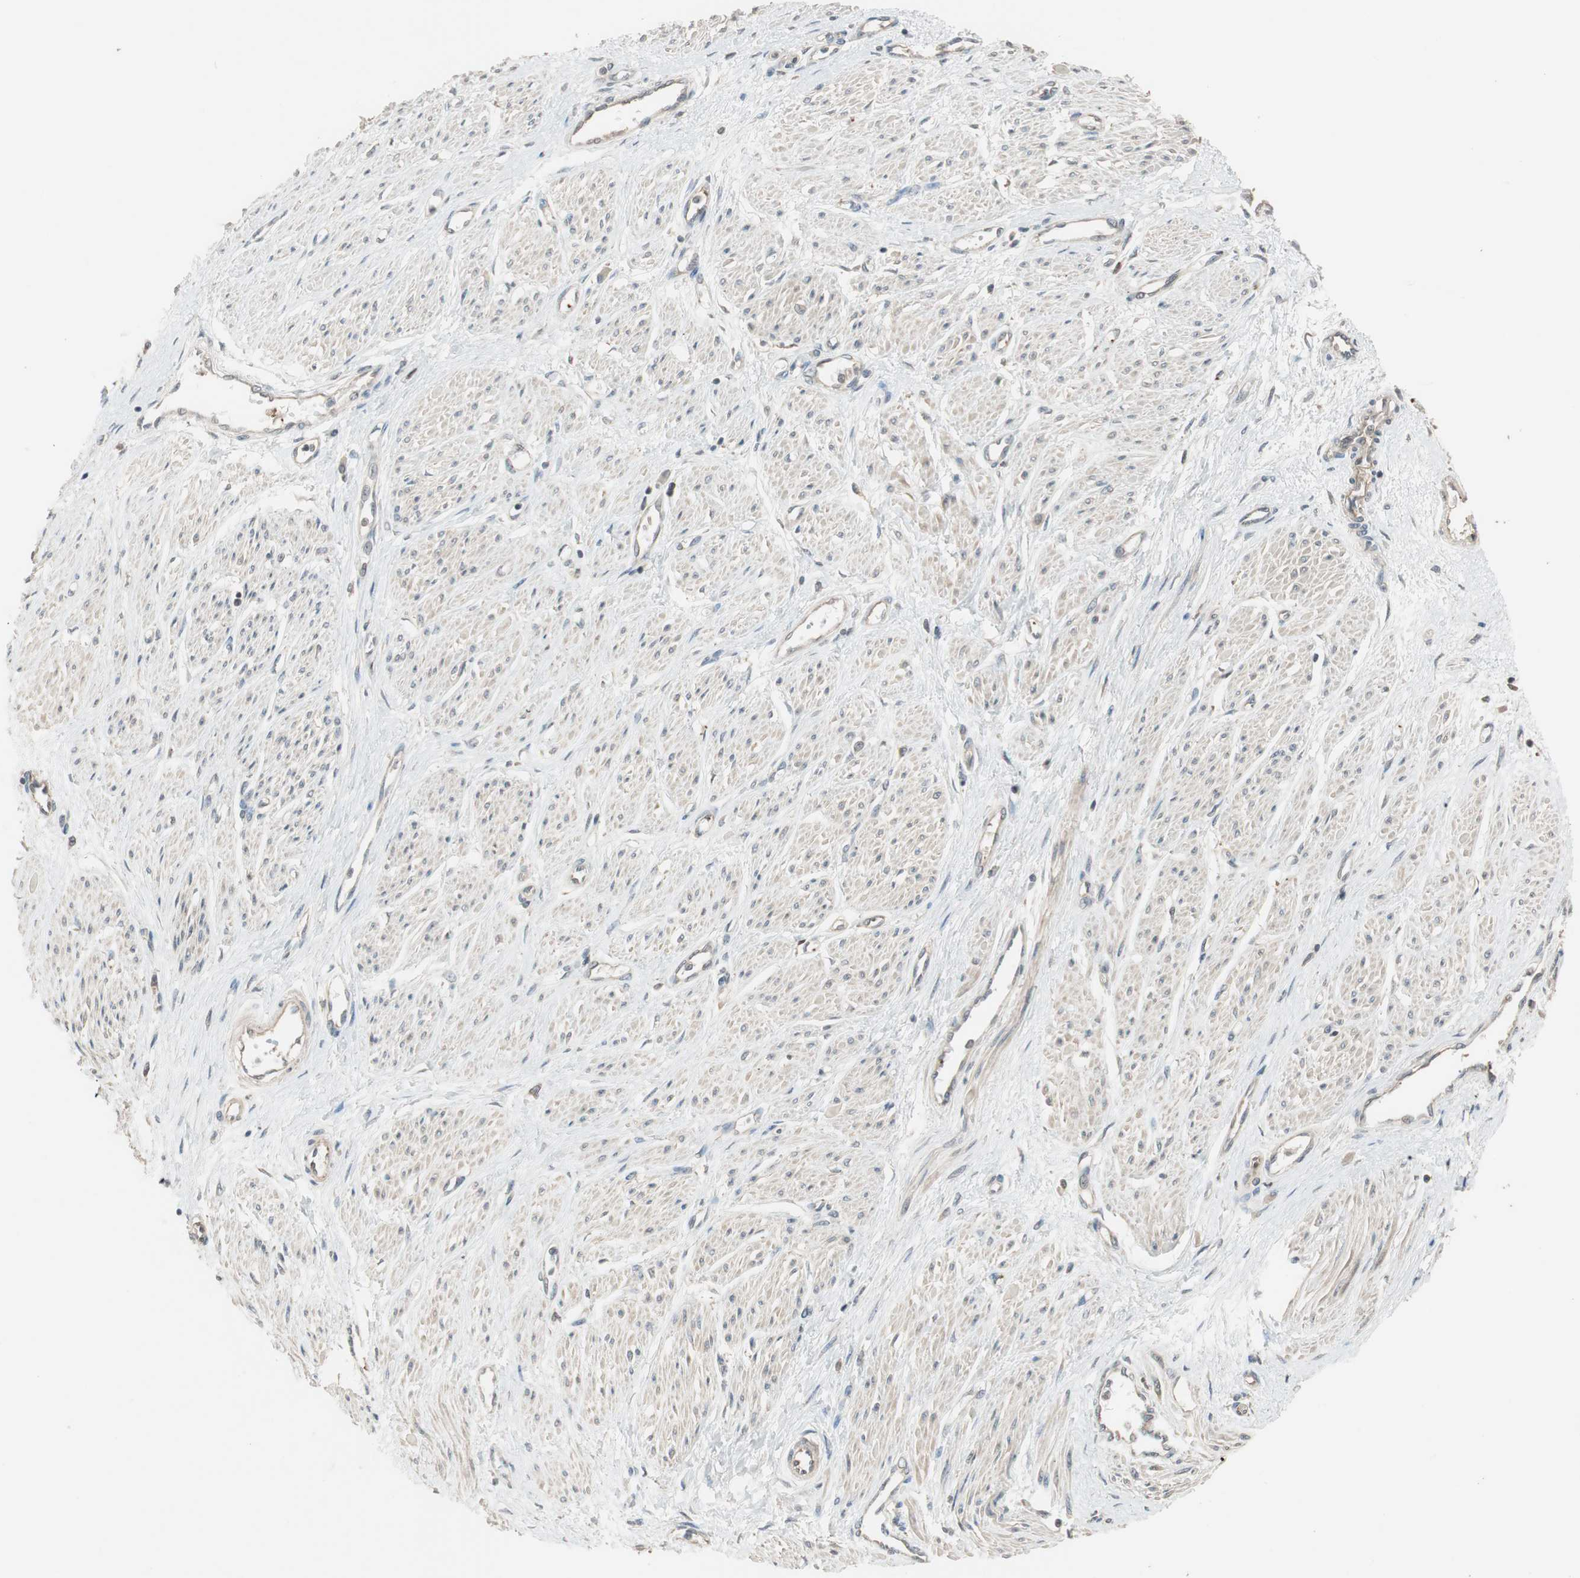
{"staining": {"intensity": "negative", "quantity": "none", "location": "none"}, "tissue": "smooth muscle", "cell_type": "Smooth muscle cells", "image_type": "normal", "snomed": [{"axis": "morphology", "description": "Normal tissue, NOS"}, {"axis": "topography", "description": "Smooth muscle"}, {"axis": "topography", "description": "Uterus"}], "caption": "This is a image of IHC staining of benign smooth muscle, which shows no staining in smooth muscle cells. (Immunohistochemistry (ihc), brightfield microscopy, high magnification).", "gene": "ATP6AP2", "patient": {"sex": "female", "age": 39}}